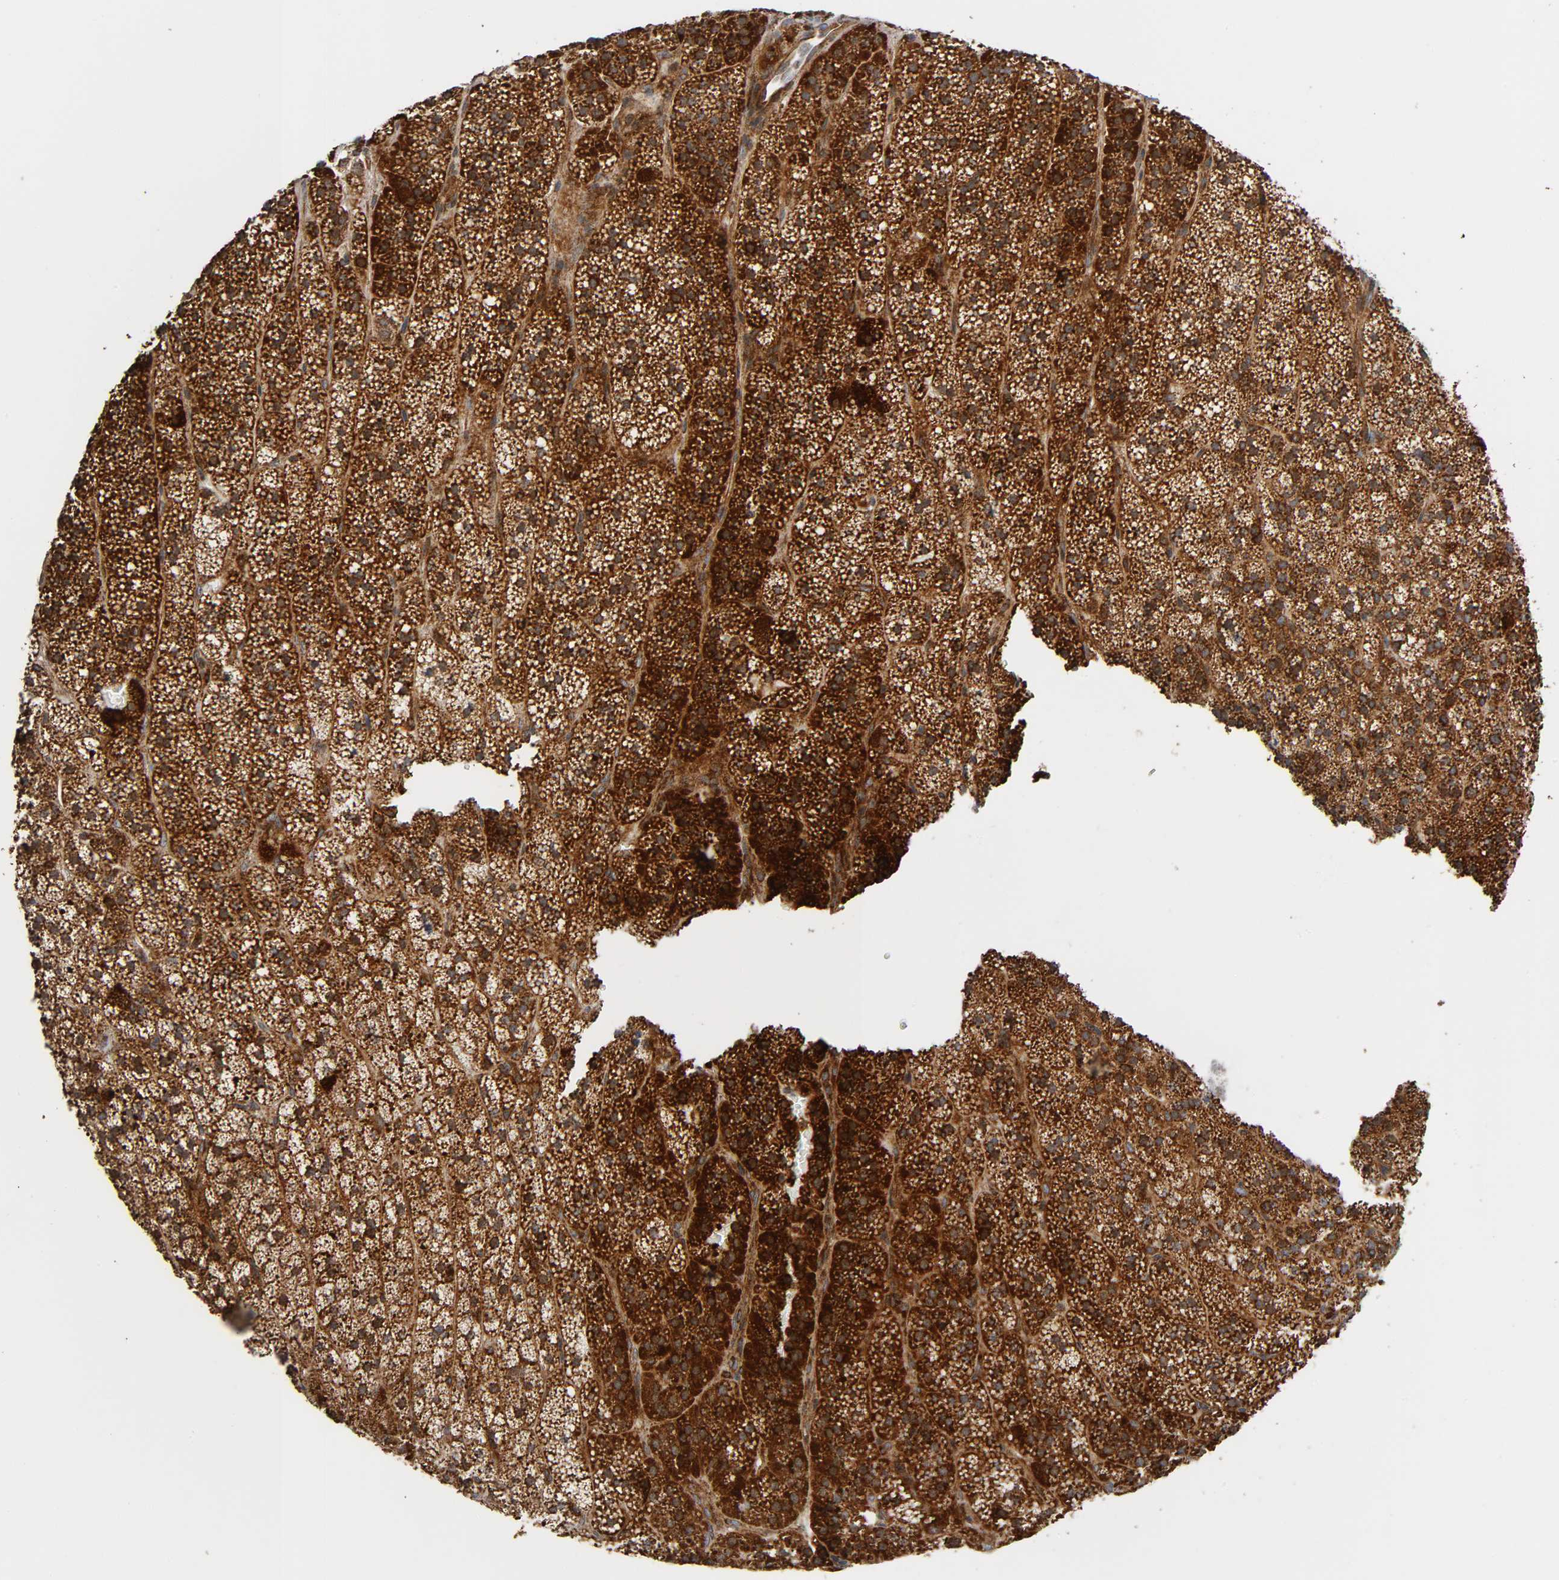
{"staining": {"intensity": "strong", "quantity": "25%-75%", "location": "cytoplasmic/membranous"}, "tissue": "adrenal gland", "cell_type": "Glandular cells", "image_type": "normal", "snomed": [{"axis": "morphology", "description": "Normal tissue, NOS"}, {"axis": "topography", "description": "Adrenal gland"}], "caption": "Glandular cells exhibit high levels of strong cytoplasmic/membranous expression in approximately 25%-75% of cells in normal human adrenal gland. Ihc stains the protein in brown and the nuclei are stained blue.", "gene": "MAP3K1", "patient": {"sex": "male", "age": 35}}